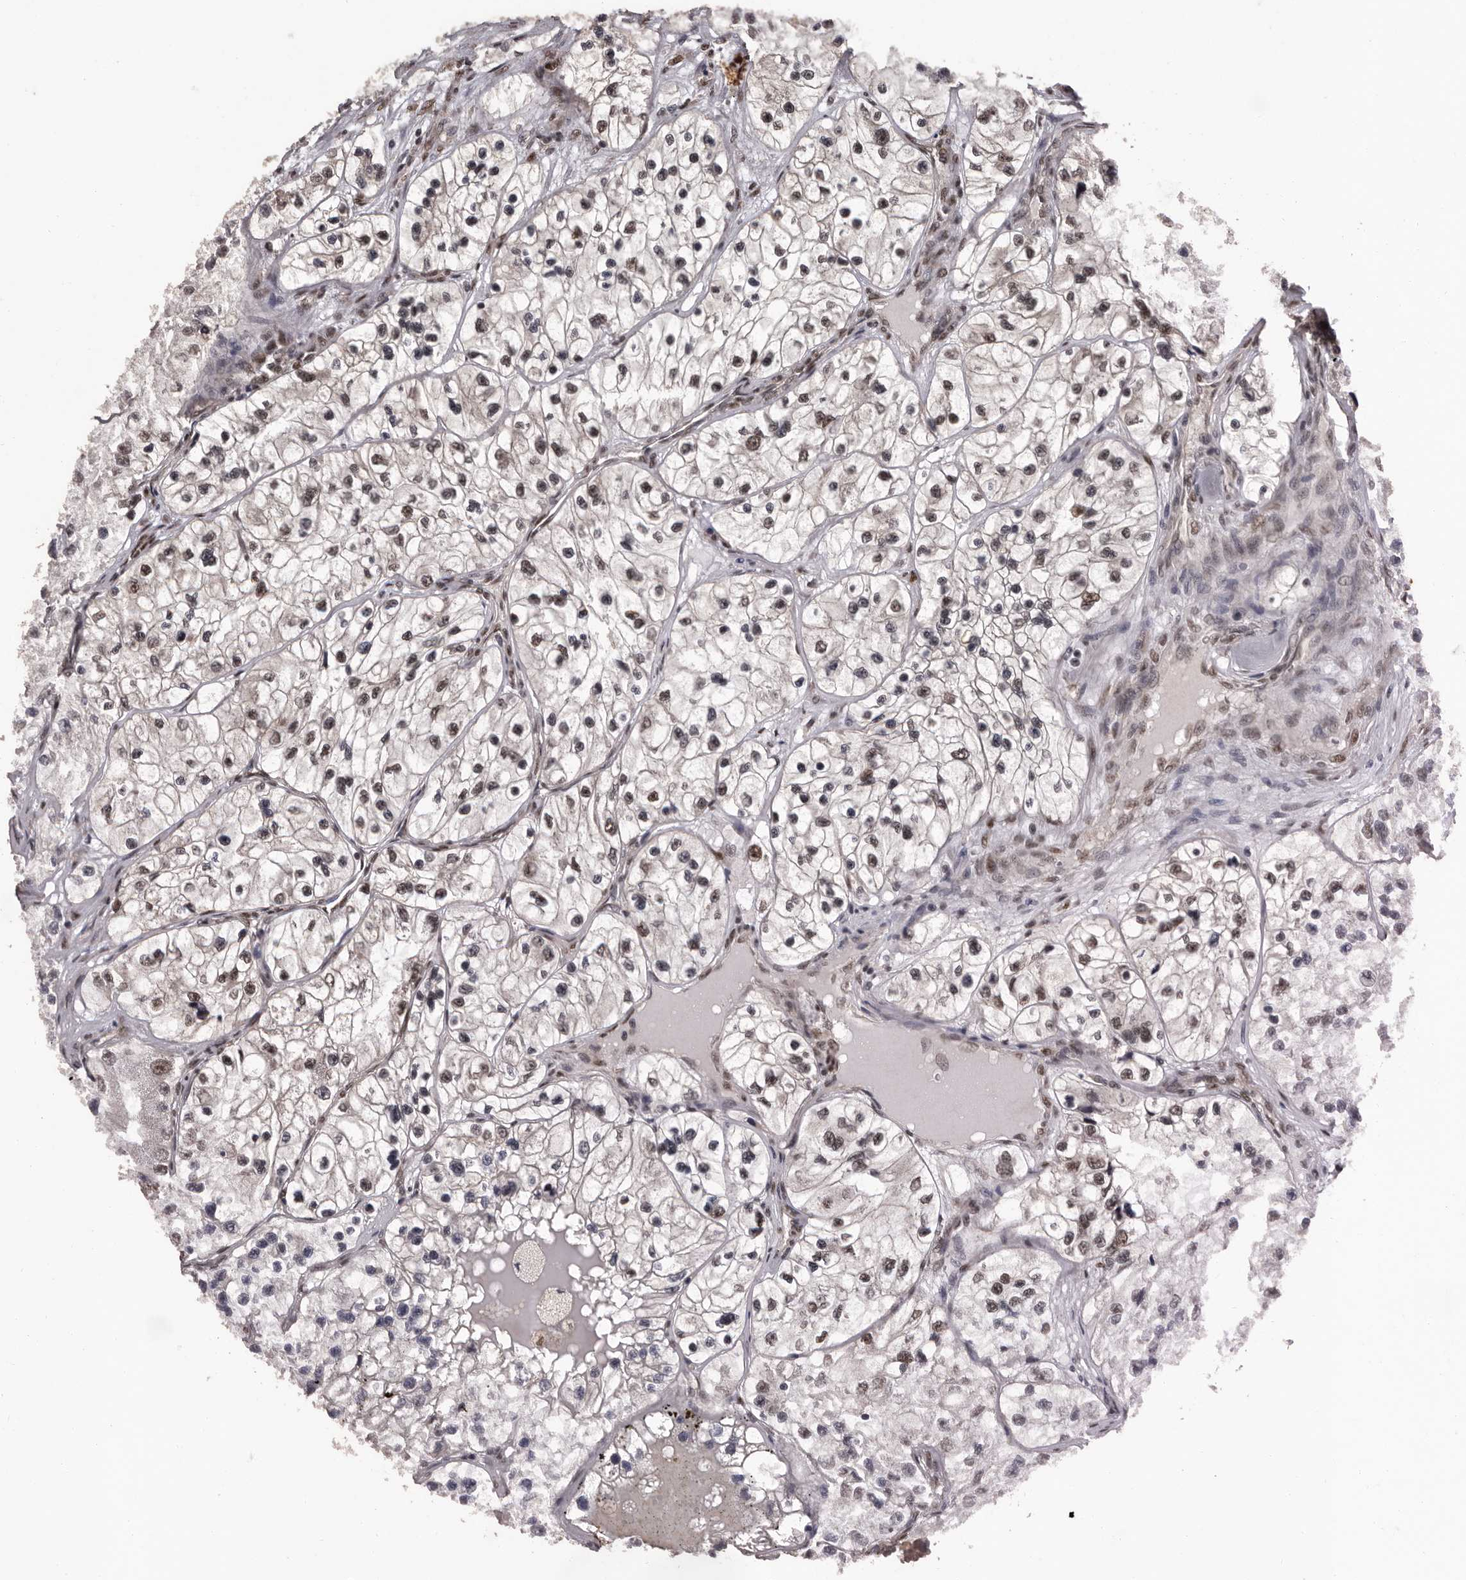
{"staining": {"intensity": "weak", "quantity": "25%-75%", "location": "nuclear"}, "tissue": "renal cancer", "cell_type": "Tumor cells", "image_type": "cancer", "snomed": [{"axis": "morphology", "description": "Adenocarcinoma, NOS"}, {"axis": "topography", "description": "Kidney"}], "caption": "Immunohistochemistry (IHC) of human renal cancer (adenocarcinoma) reveals low levels of weak nuclear staining in approximately 25%-75% of tumor cells.", "gene": "VPS37A", "patient": {"sex": "female", "age": 57}}